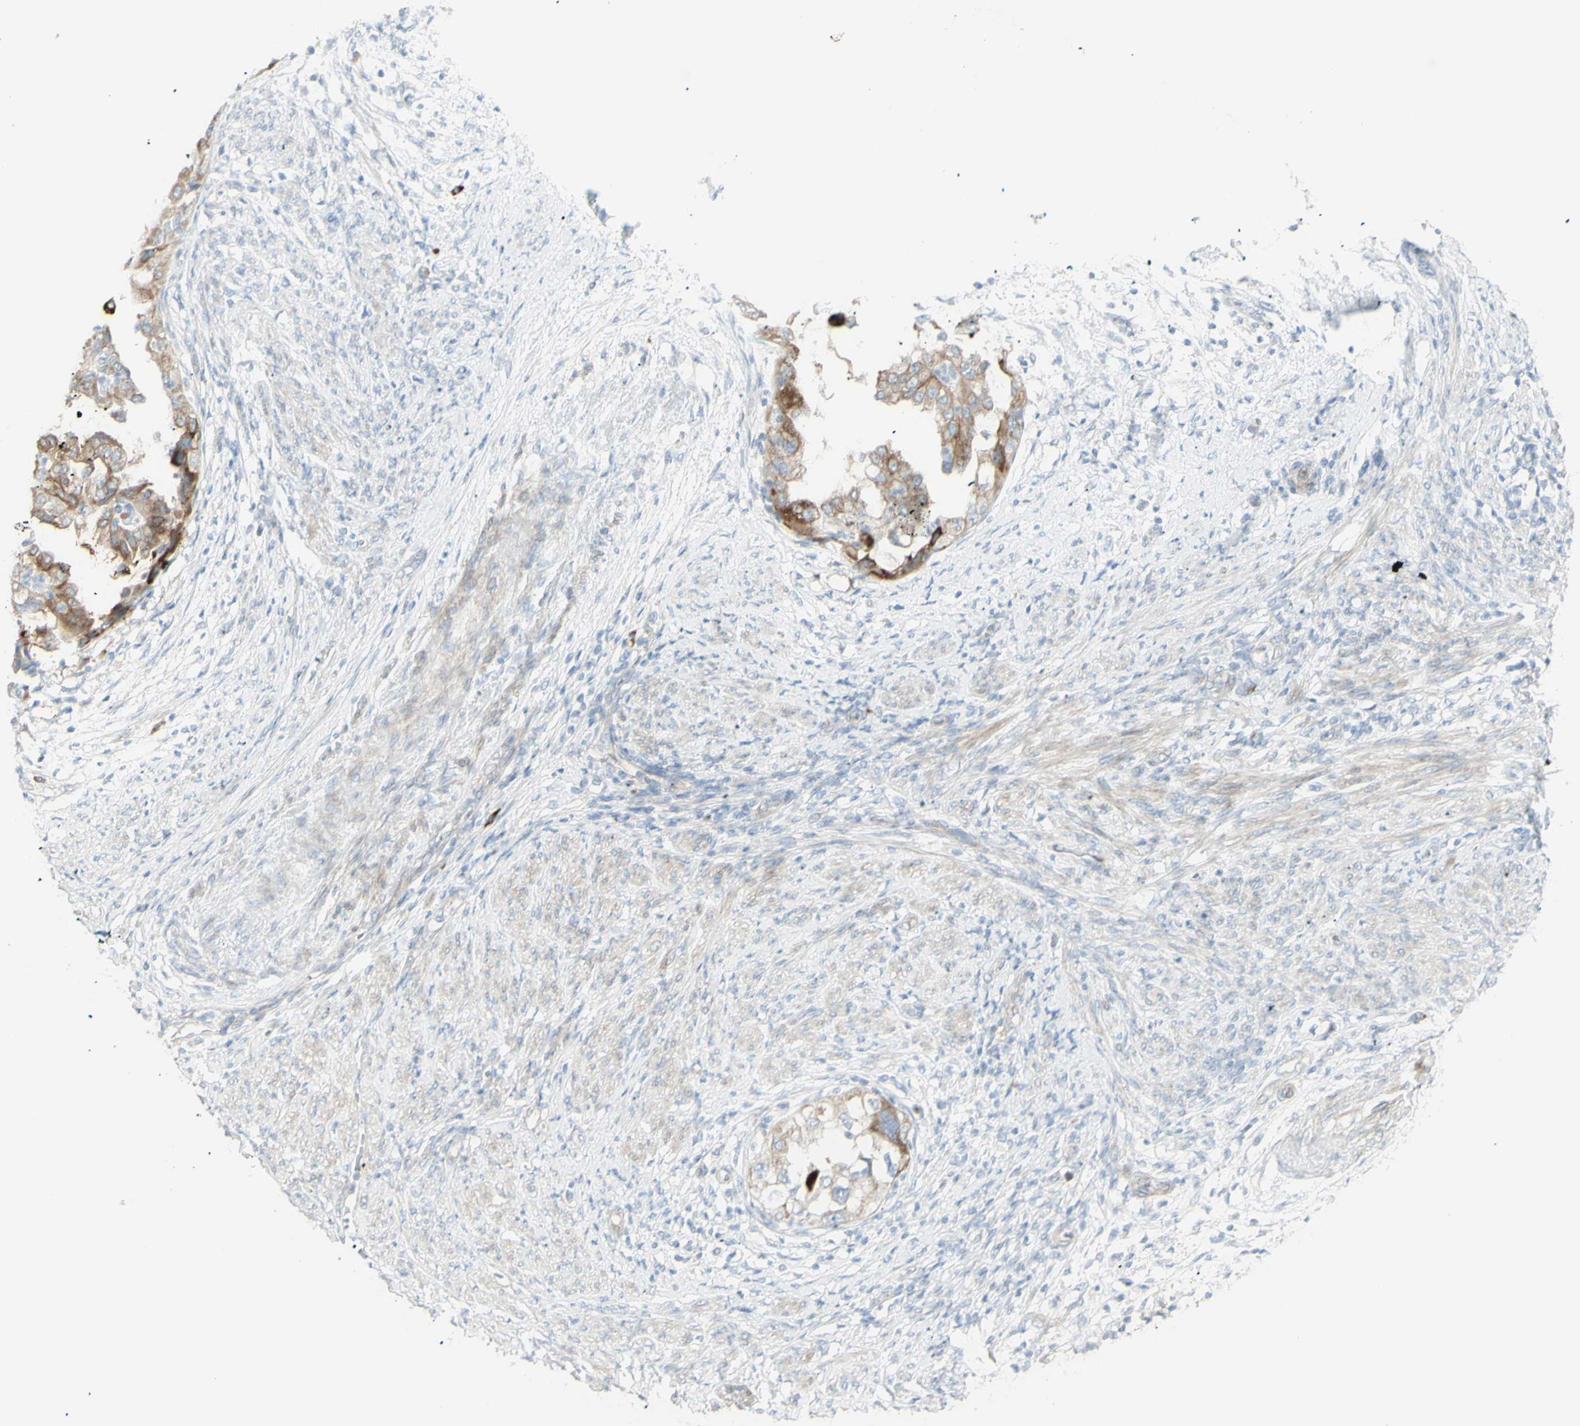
{"staining": {"intensity": "moderate", "quantity": "25%-75%", "location": "cytoplasmic/membranous"}, "tissue": "endometrial cancer", "cell_type": "Tumor cells", "image_type": "cancer", "snomed": [{"axis": "morphology", "description": "Adenocarcinoma, NOS"}, {"axis": "topography", "description": "Endometrium"}], "caption": "Protein expression analysis of human endometrial adenocarcinoma reveals moderate cytoplasmic/membranous positivity in about 25%-75% of tumor cells.", "gene": "NDST4", "patient": {"sex": "female", "age": 85}}